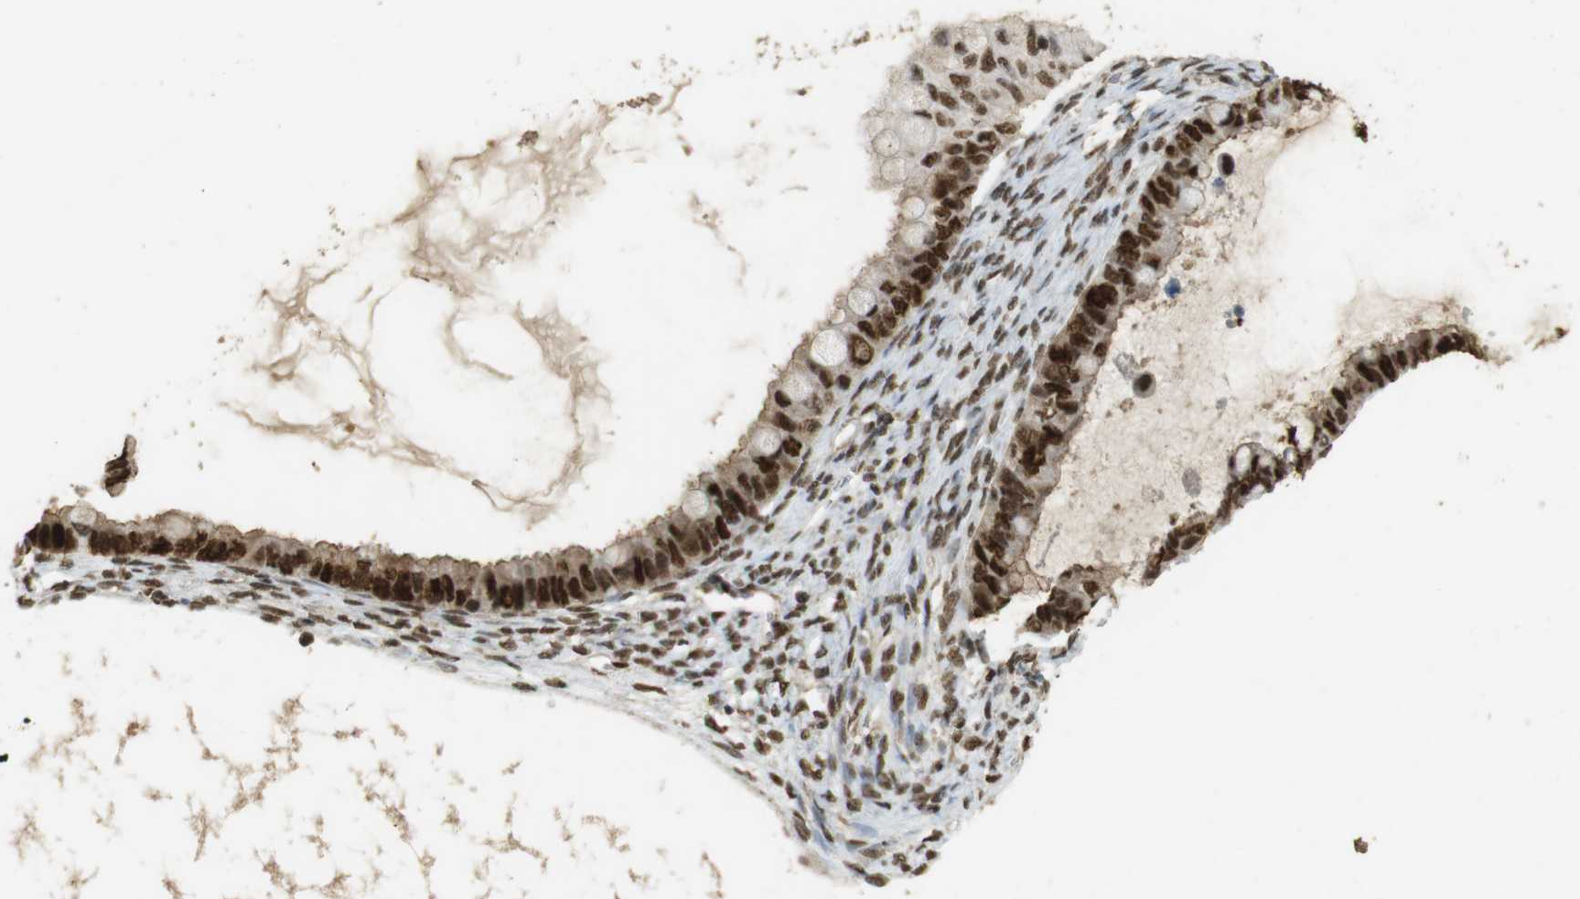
{"staining": {"intensity": "strong", "quantity": ">75%", "location": "cytoplasmic/membranous,nuclear"}, "tissue": "ovarian cancer", "cell_type": "Tumor cells", "image_type": "cancer", "snomed": [{"axis": "morphology", "description": "Cystadenocarcinoma, mucinous, NOS"}, {"axis": "topography", "description": "Ovary"}], "caption": "IHC of human ovarian cancer (mucinous cystadenocarcinoma) demonstrates high levels of strong cytoplasmic/membranous and nuclear staining in approximately >75% of tumor cells.", "gene": "GATA4", "patient": {"sex": "female", "age": 80}}